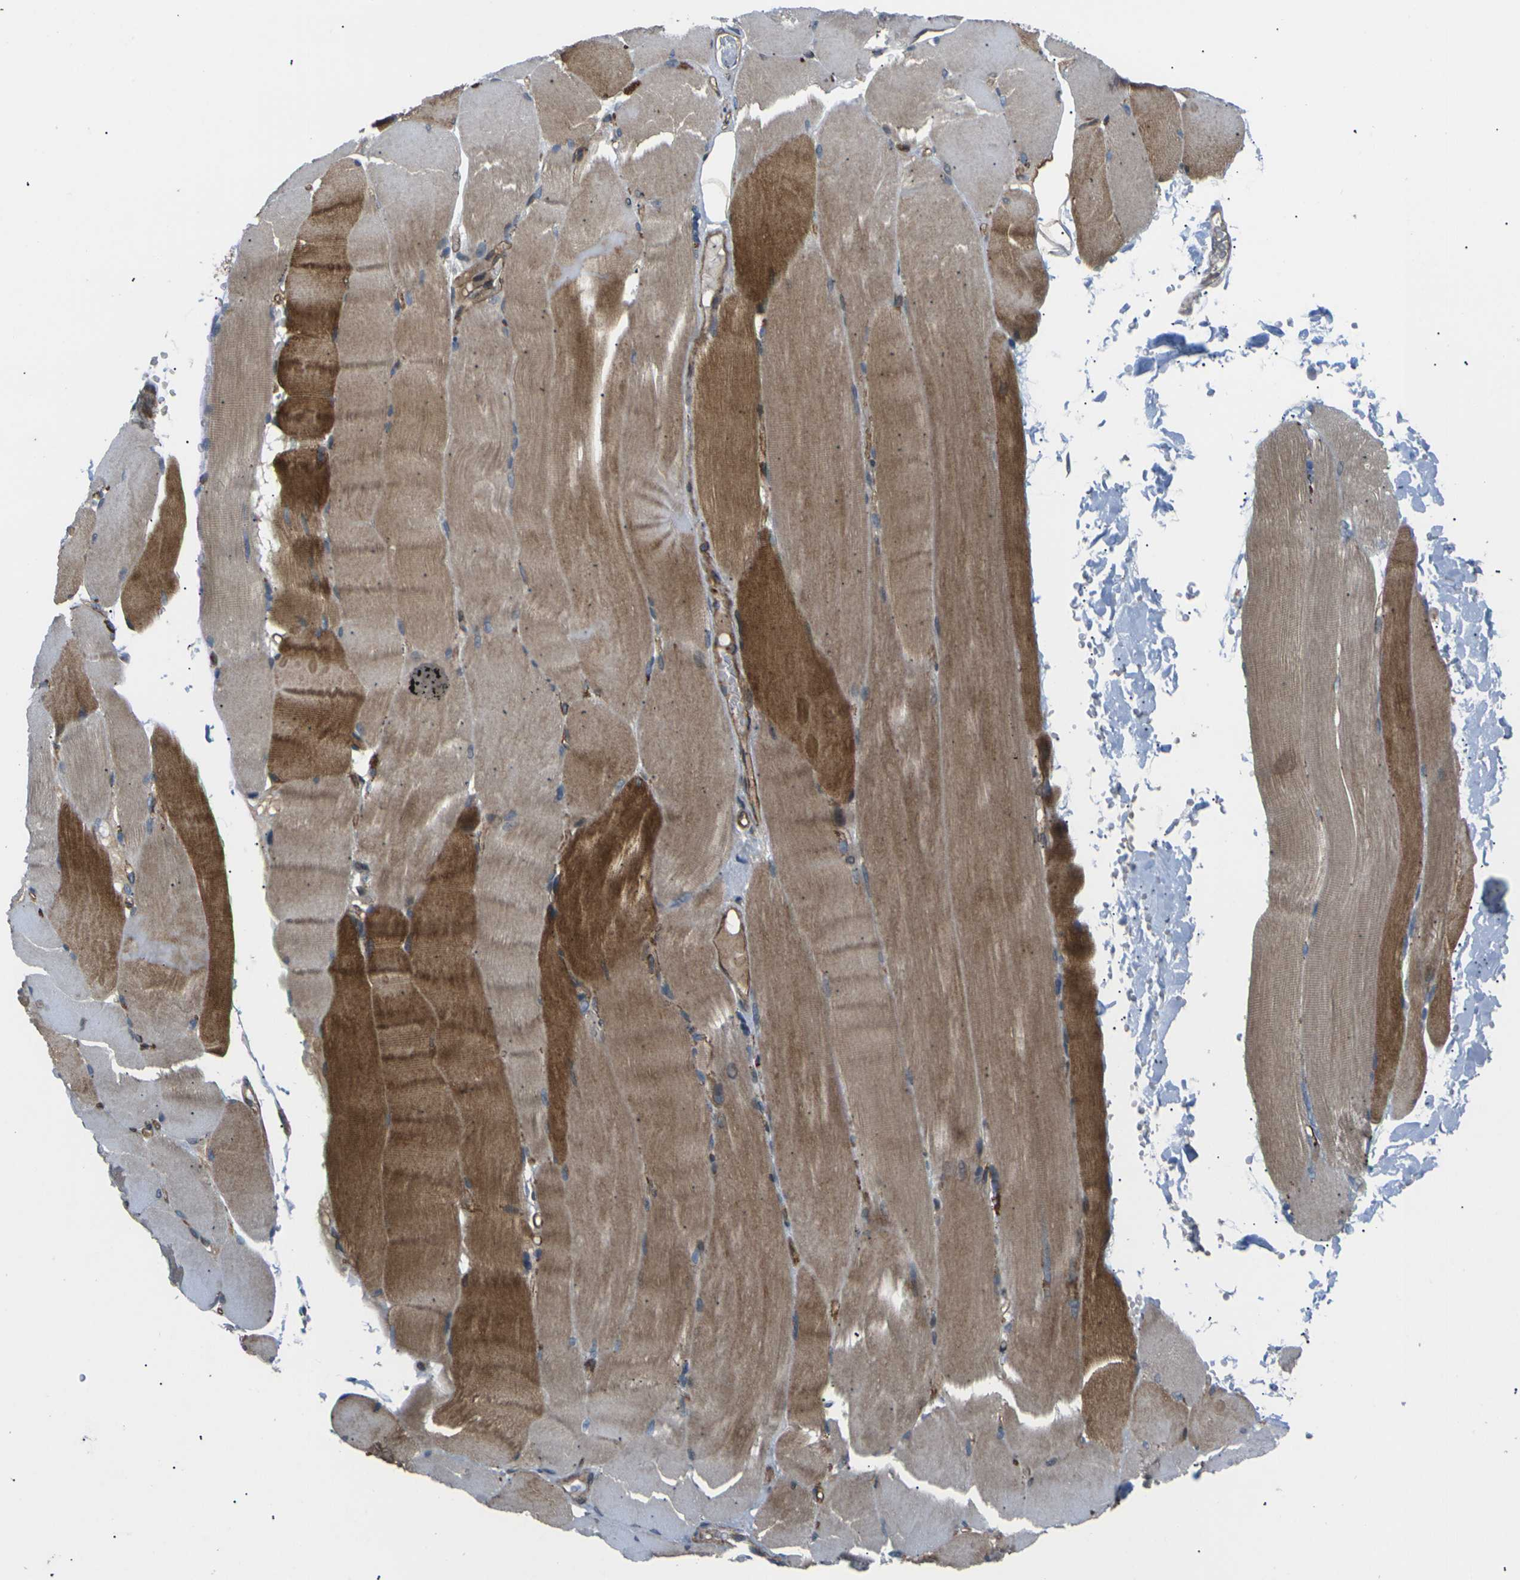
{"staining": {"intensity": "moderate", "quantity": ">75%", "location": "cytoplasmic/membranous"}, "tissue": "skeletal muscle", "cell_type": "Myocytes", "image_type": "normal", "snomed": [{"axis": "morphology", "description": "Normal tissue, NOS"}, {"axis": "topography", "description": "Skin"}, {"axis": "topography", "description": "Skeletal muscle"}], "caption": "Skeletal muscle stained with IHC exhibits moderate cytoplasmic/membranous positivity in about >75% of myocytes. The protein of interest is shown in brown color, while the nuclei are stained blue.", "gene": "RPS6KA3", "patient": {"sex": "male", "age": 83}}